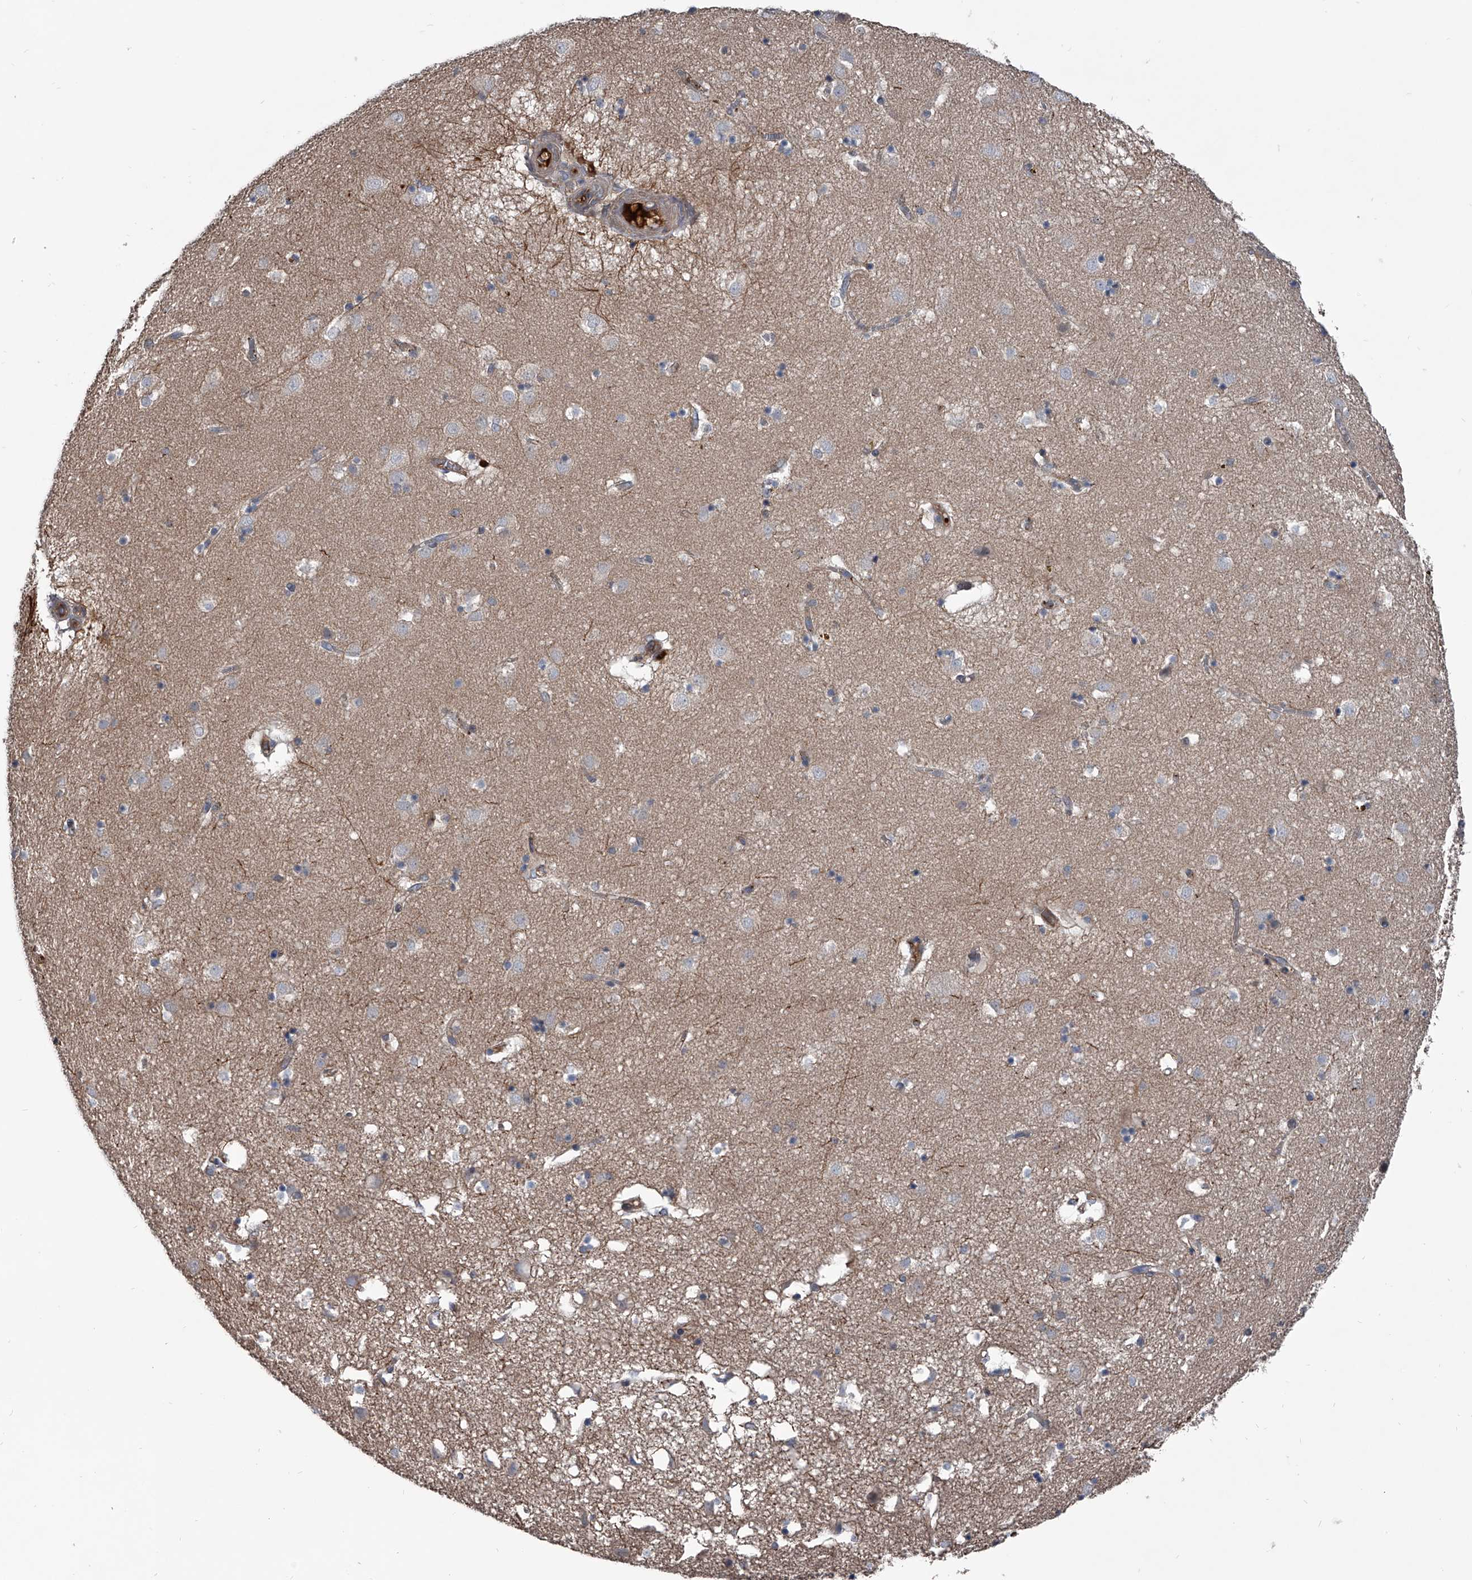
{"staining": {"intensity": "negative", "quantity": "none", "location": "none"}, "tissue": "caudate", "cell_type": "Glial cells", "image_type": "normal", "snomed": [{"axis": "morphology", "description": "Normal tissue, NOS"}, {"axis": "topography", "description": "Lateral ventricle wall"}], "caption": "IHC histopathology image of normal caudate: caudate stained with DAB exhibits no significant protein positivity in glial cells.", "gene": "KIF13A", "patient": {"sex": "male", "age": 70}}